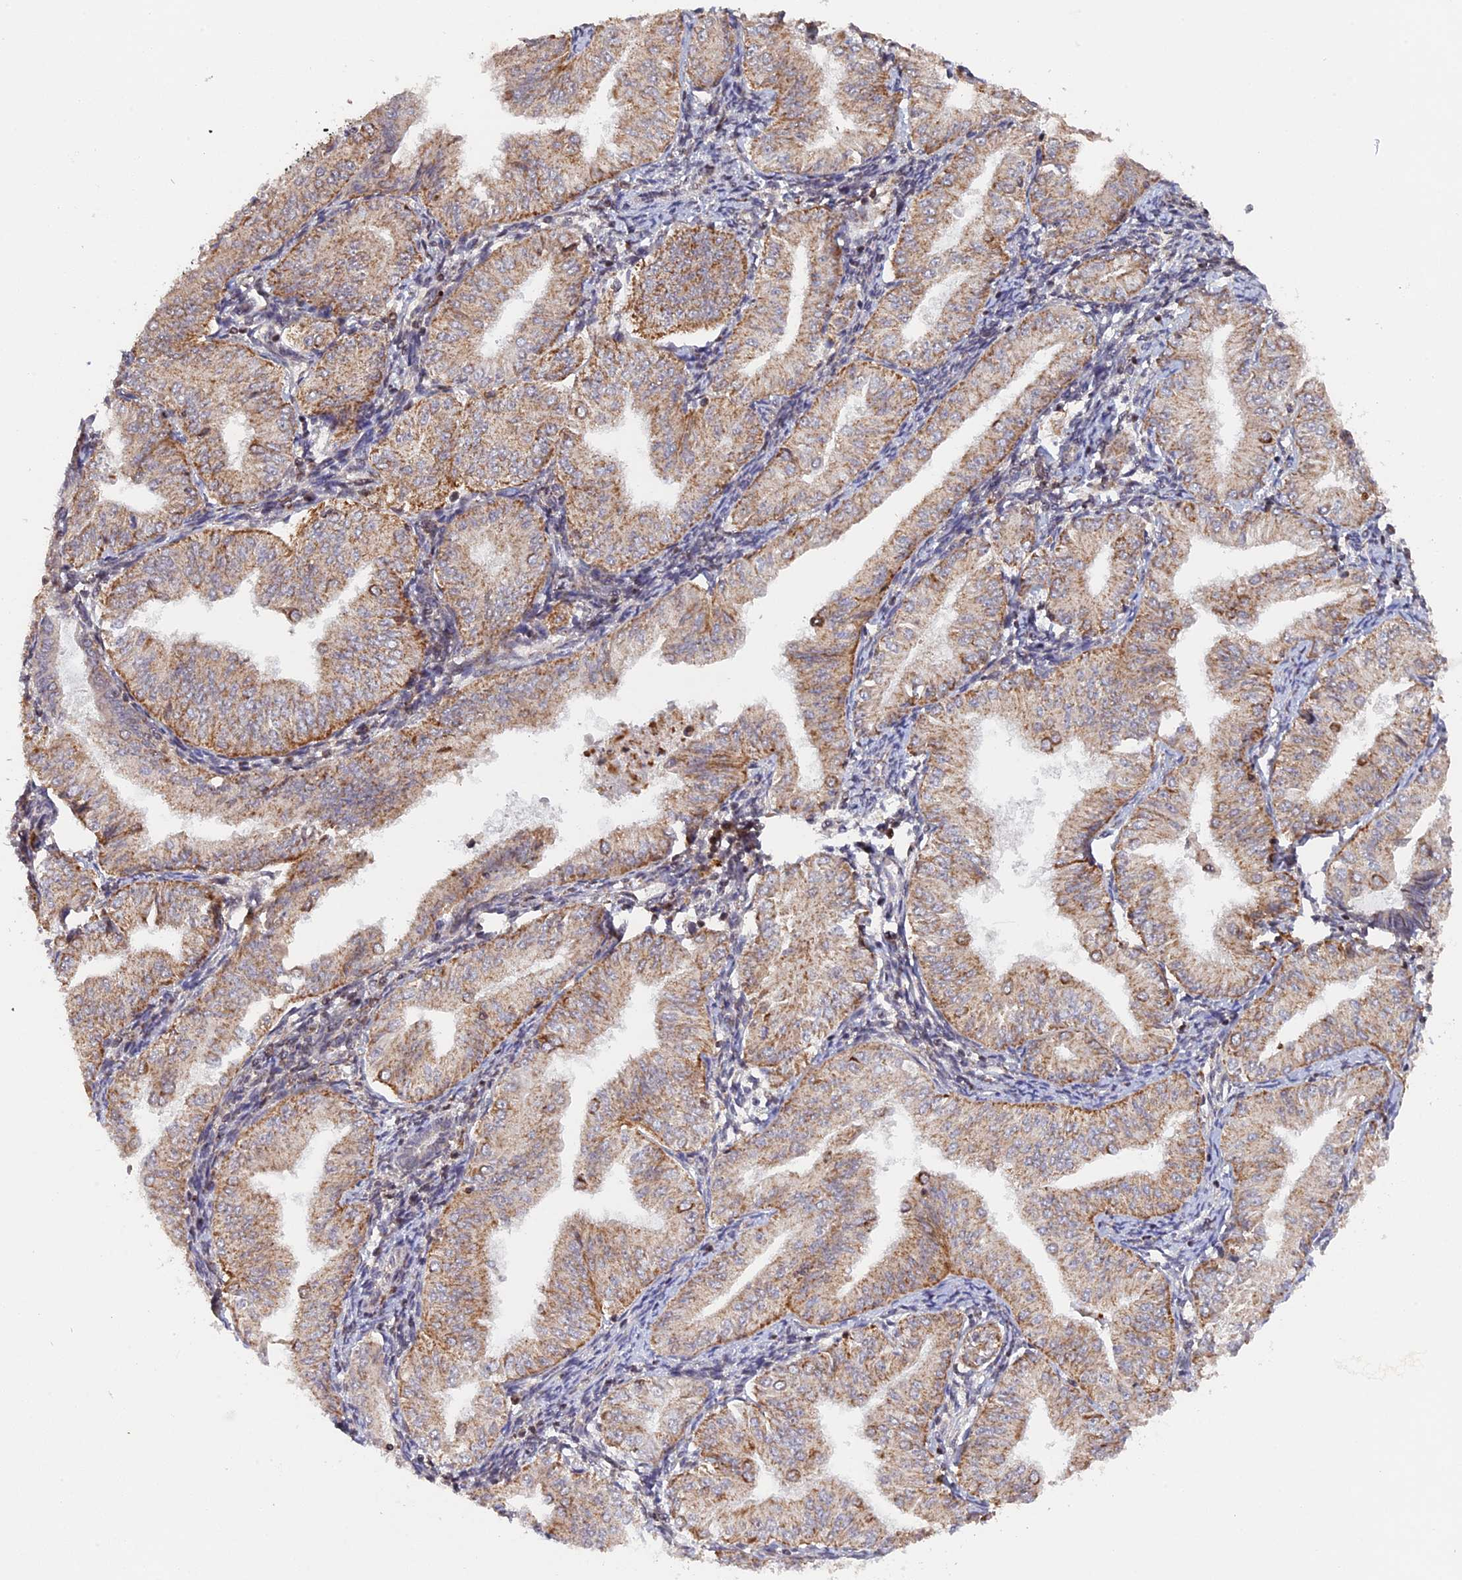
{"staining": {"intensity": "weak", "quantity": ">75%", "location": "cytoplasmic/membranous"}, "tissue": "endometrial cancer", "cell_type": "Tumor cells", "image_type": "cancer", "snomed": [{"axis": "morphology", "description": "Normal tissue, NOS"}, {"axis": "morphology", "description": "Adenocarcinoma, NOS"}, {"axis": "topography", "description": "Endometrium"}], "caption": "This is an image of IHC staining of adenocarcinoma (endometrial), which shows weak positivity in the cytoplasmic/membranous of tumor cells.", "gene": "MPV17L", "patient": {"sex": "female", "age": 53}}